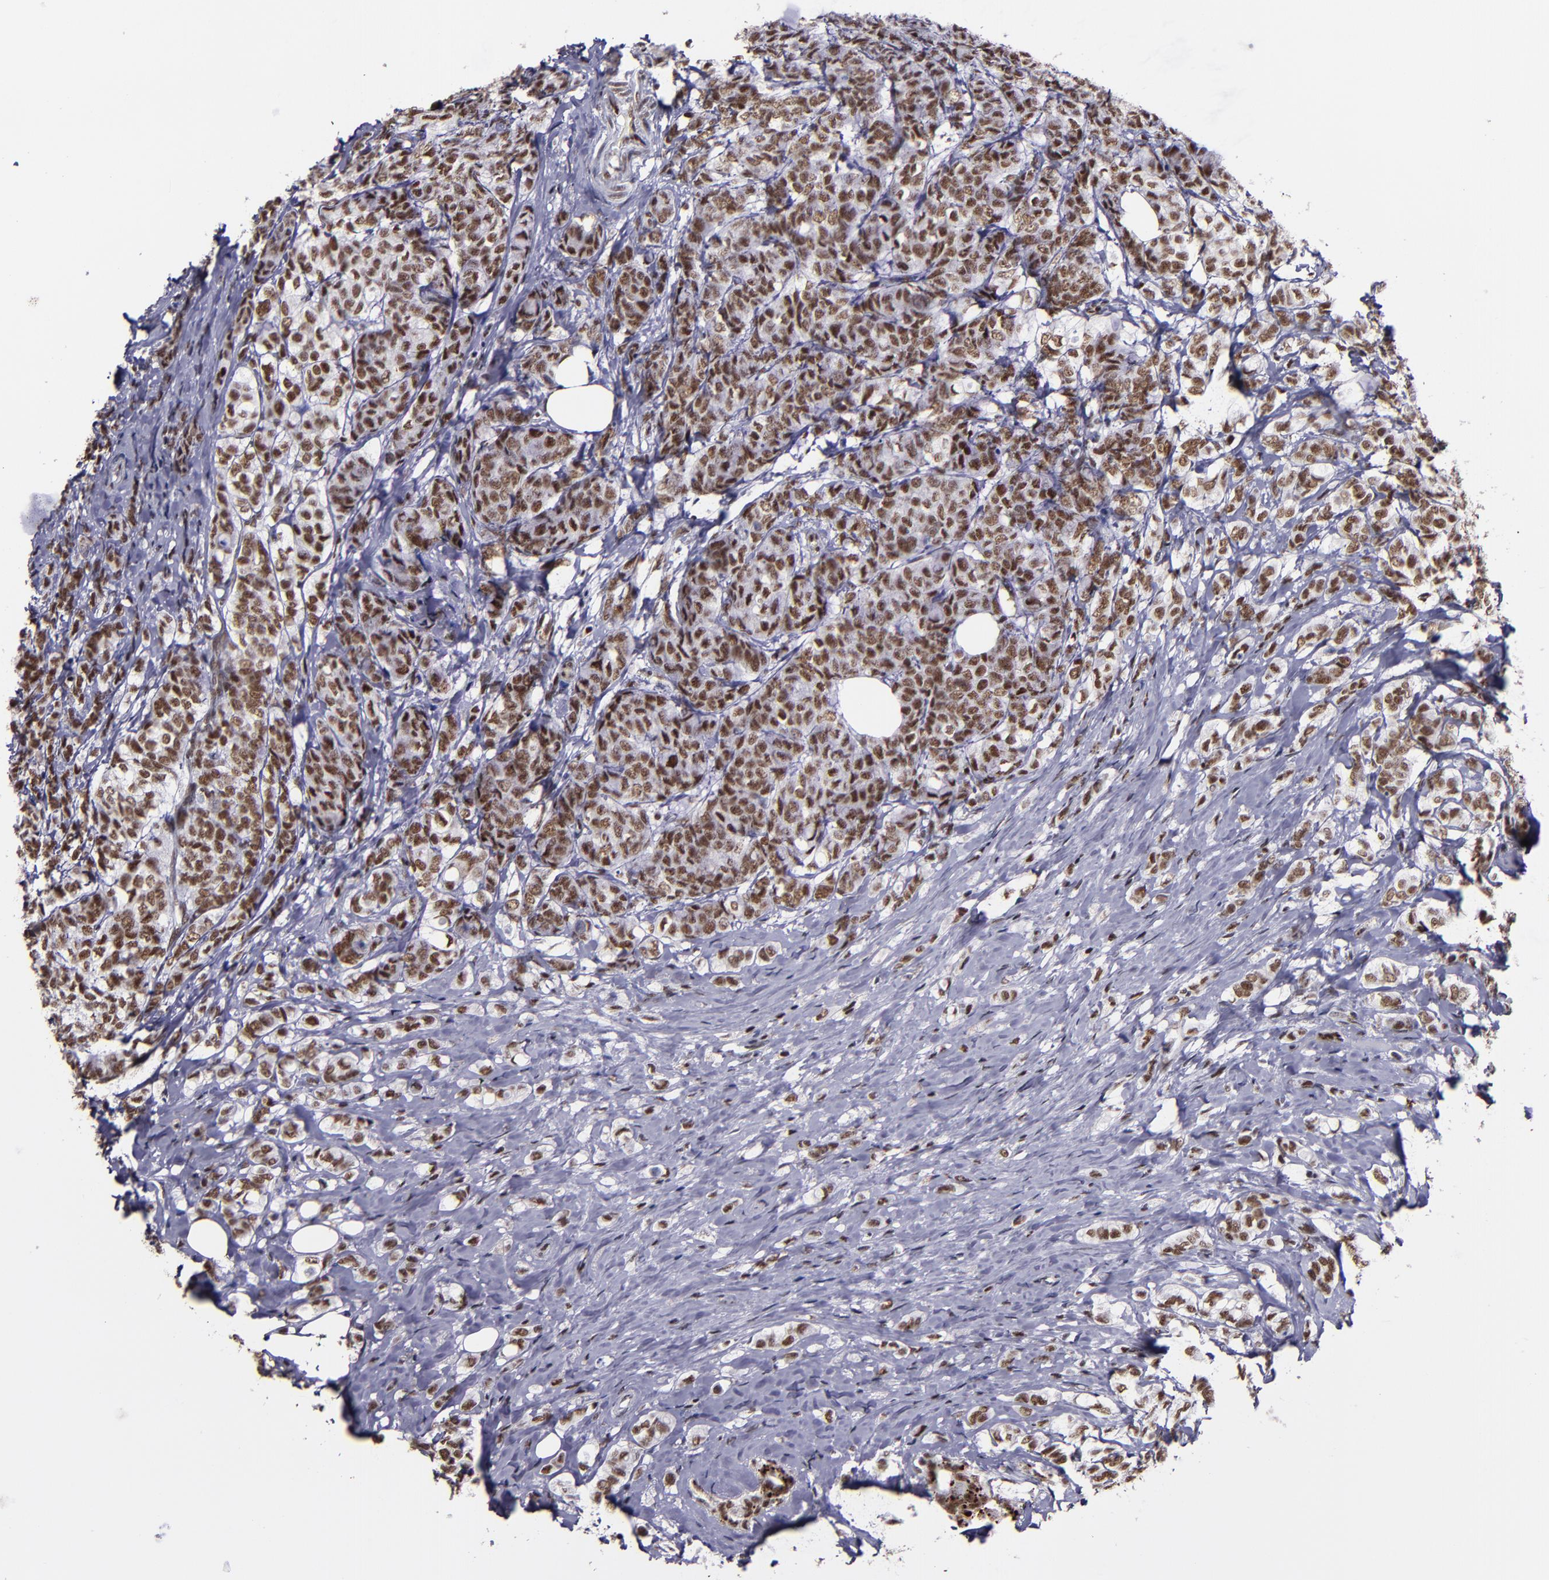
{"staining": {"intensity": "moderate", "quantity": ">75%", "location": "nuclear"}, "tissue": "breast cancer", "cell_type": "Tumor cells", "image_type": "cancer", "snomed": [{"axis": "morphology", "description": "Lobular carcinoma"}, {"axis": "topography", "description": "Breast"}], "caption": "An IHC photomicrograph of neoplastic tissue is shown. Protein staining in brown shows moderate nuclear positivity in lobular carcinoma (breast) within tumor cells. Immunohistochemistry stains the protein in brown and the nuclei are stained blue.", "gene": "PPP4R3A", "patient": {"sex": "female", "age": 60}}